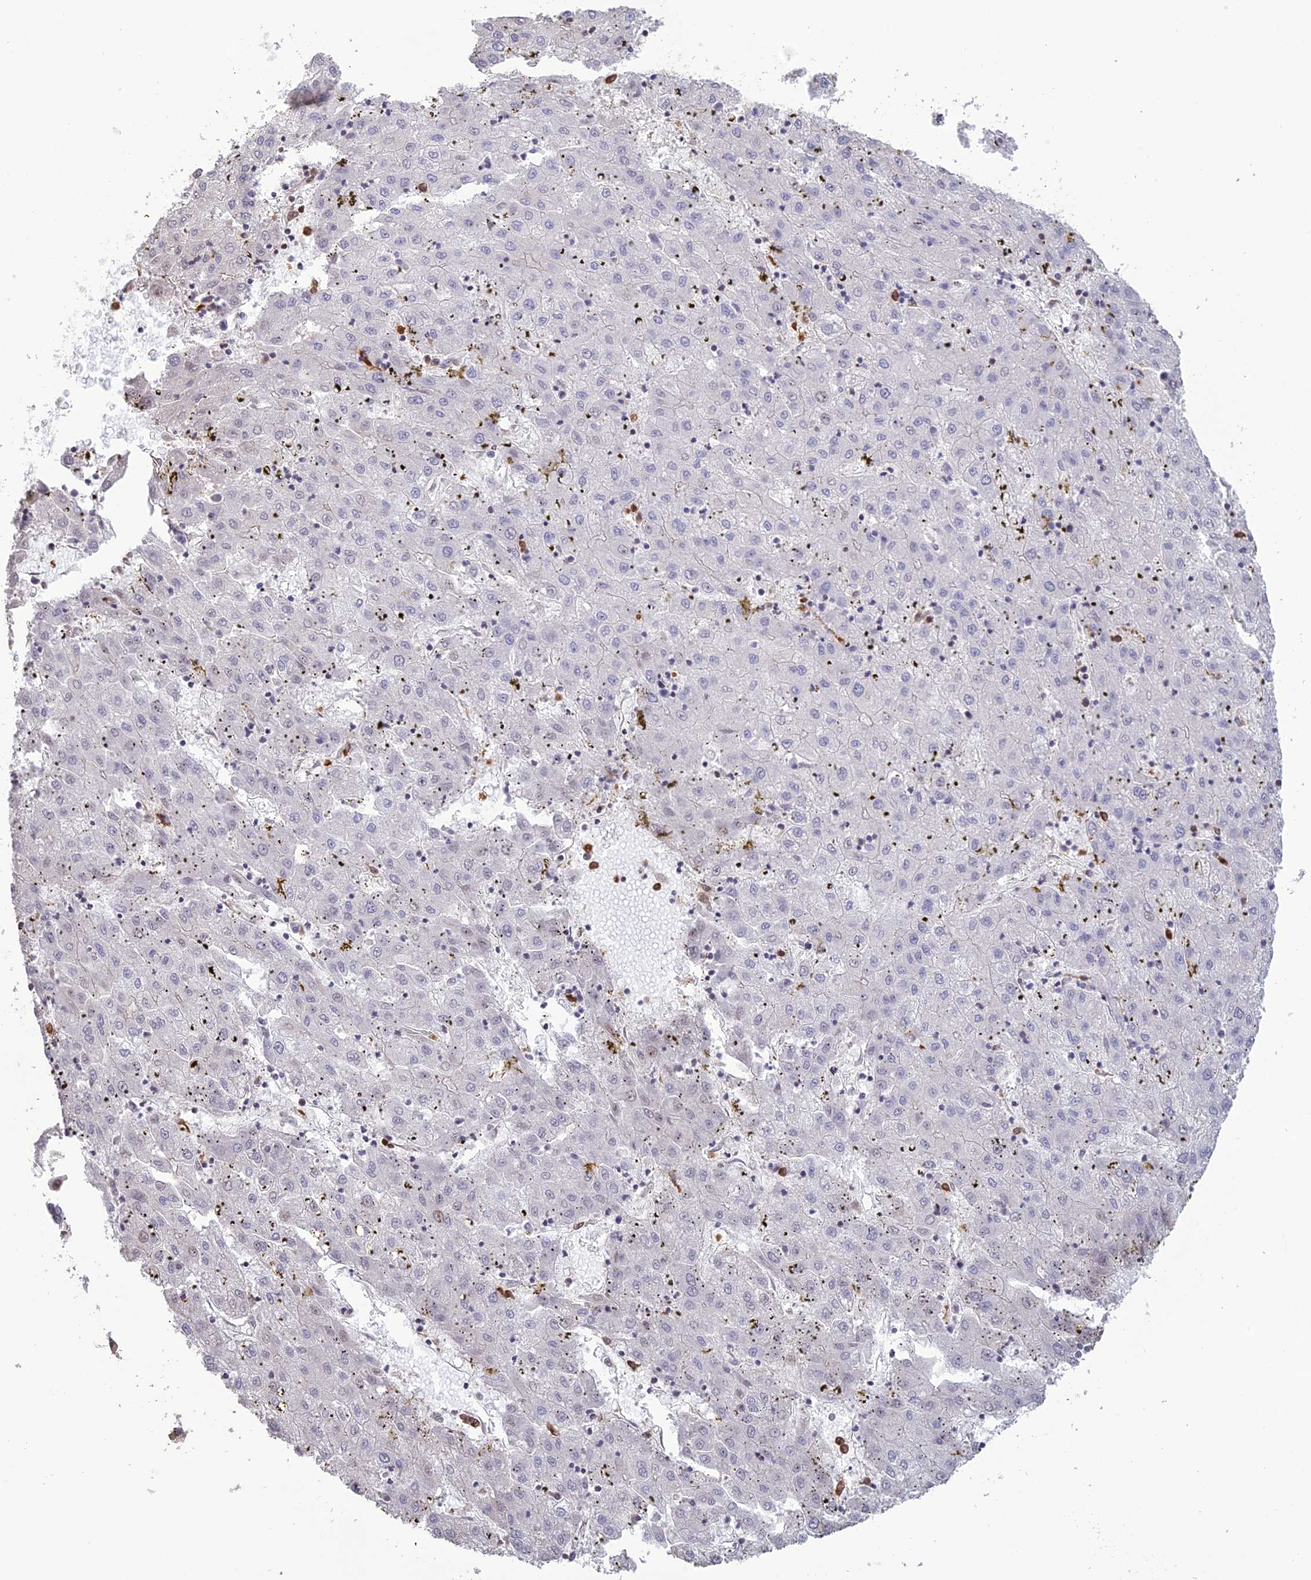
{"staining": {"intensity": "negative", "quantity": "none", "location": "none"}, "tissue": "liver cancer", "cell_type": "Tumor cells", "image_type": "cancer", "snomed": [{"axis": "morphology", "description": "Carcinoma, Hepatocellular, NOS"}, {"axis": "topography", "description": "Liver"}], "caption": "IHC micrograph of neoplastic tissue: liver hepatocellular carcinoma stained with DAB (3,3'-diaminobenzidine) displays no significant protein expression in tumor cells.", "gene": "APOBR", "patient": {"sex": "male", "age": 72}}